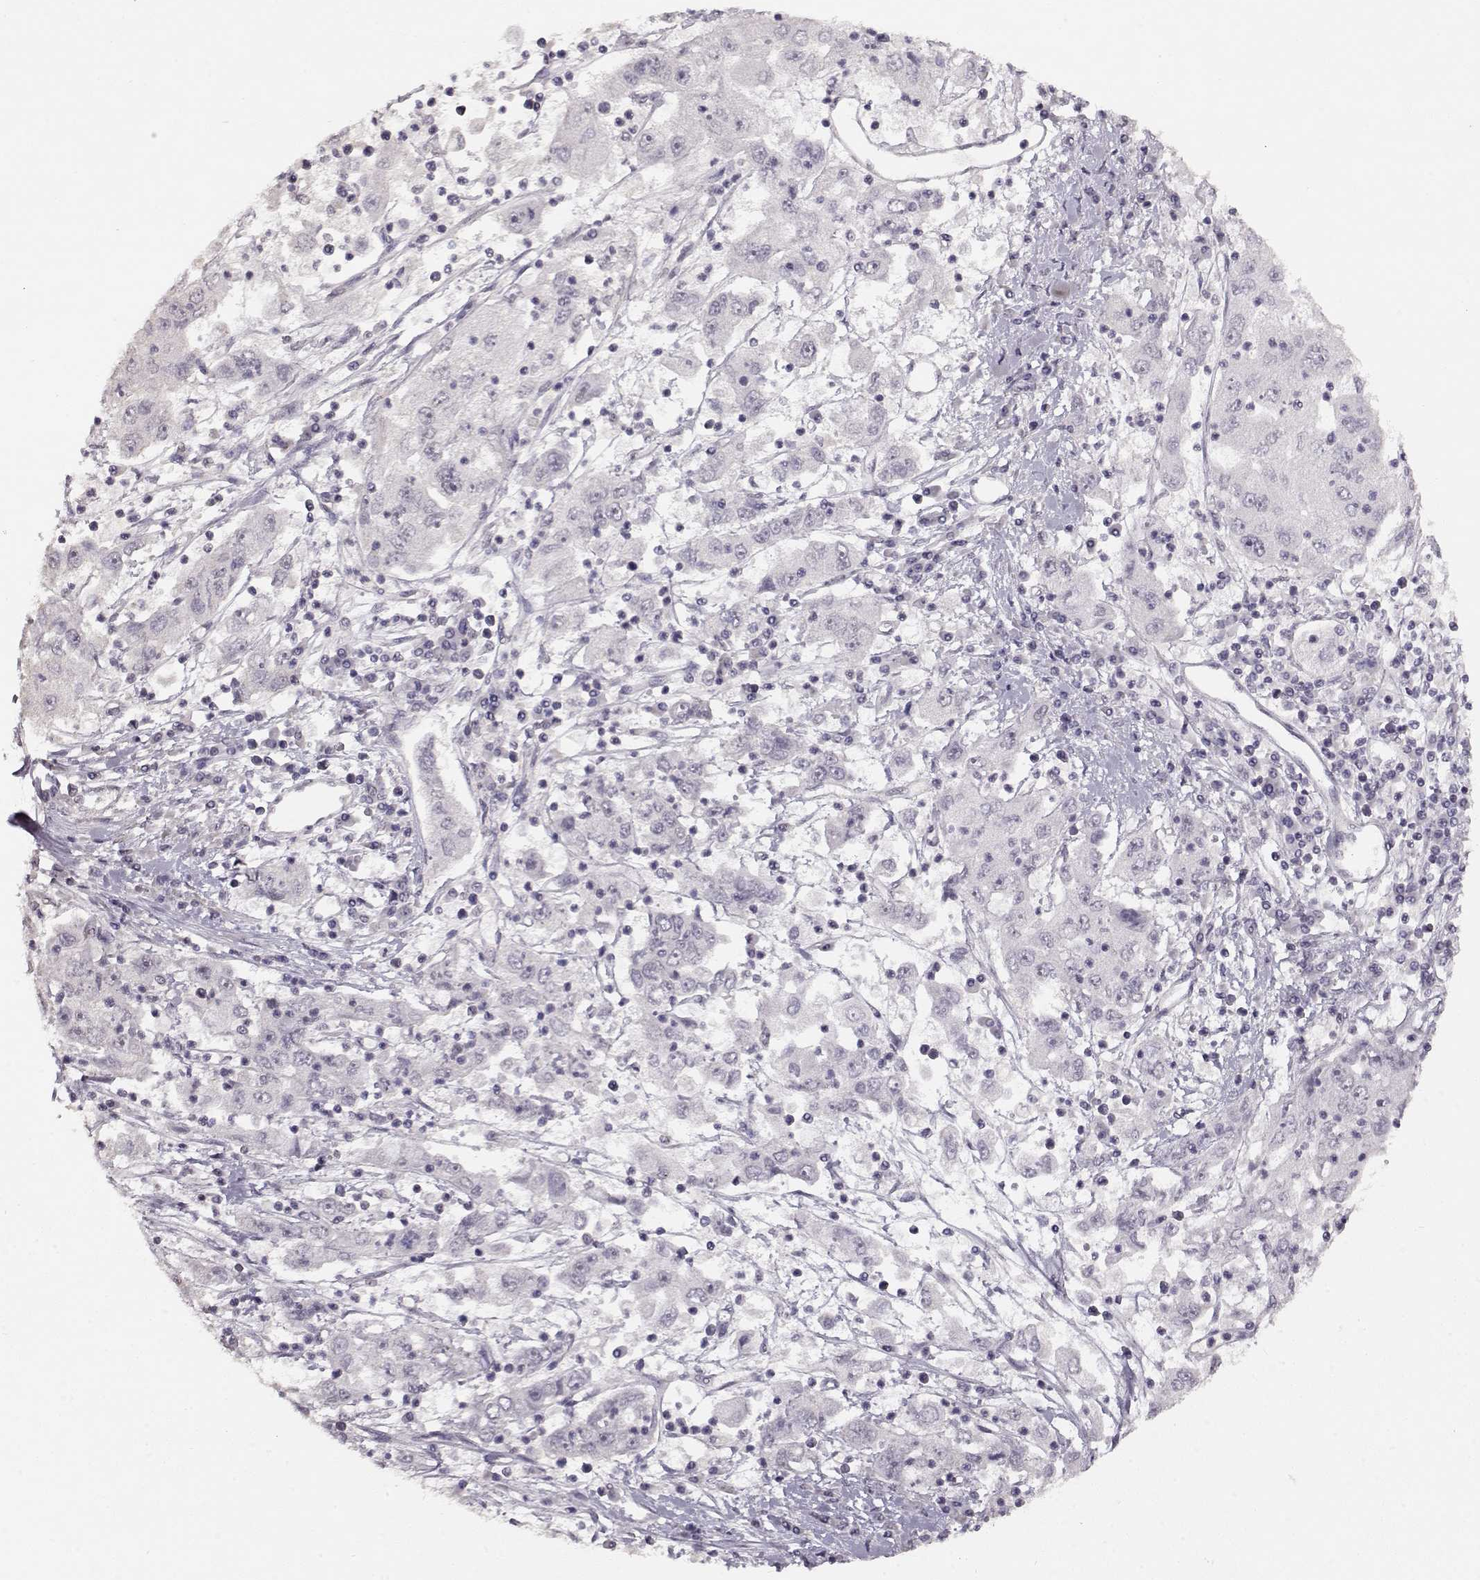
{"staining": {"intensity": "negative", "quantity": "none", "location": "none"}, "tissue": "cervical cancer", "cell_type": "Tumor cells", "image_type": "cancer", "snomed": [{"axis": "morphology", "description": "Squamous cell carcinoma, NOS"}, {"axis": "topography", "description": "Cervix"}], "caption": "The immunohistochemistry (IHC) image has no significant staining in tumor cells of cervical squamous cell carcinoma tissue. (IHC, brightfield microscopy, high magnification).", "gene": "PCP4", "patient": {"sex": "female", "age": 36}}